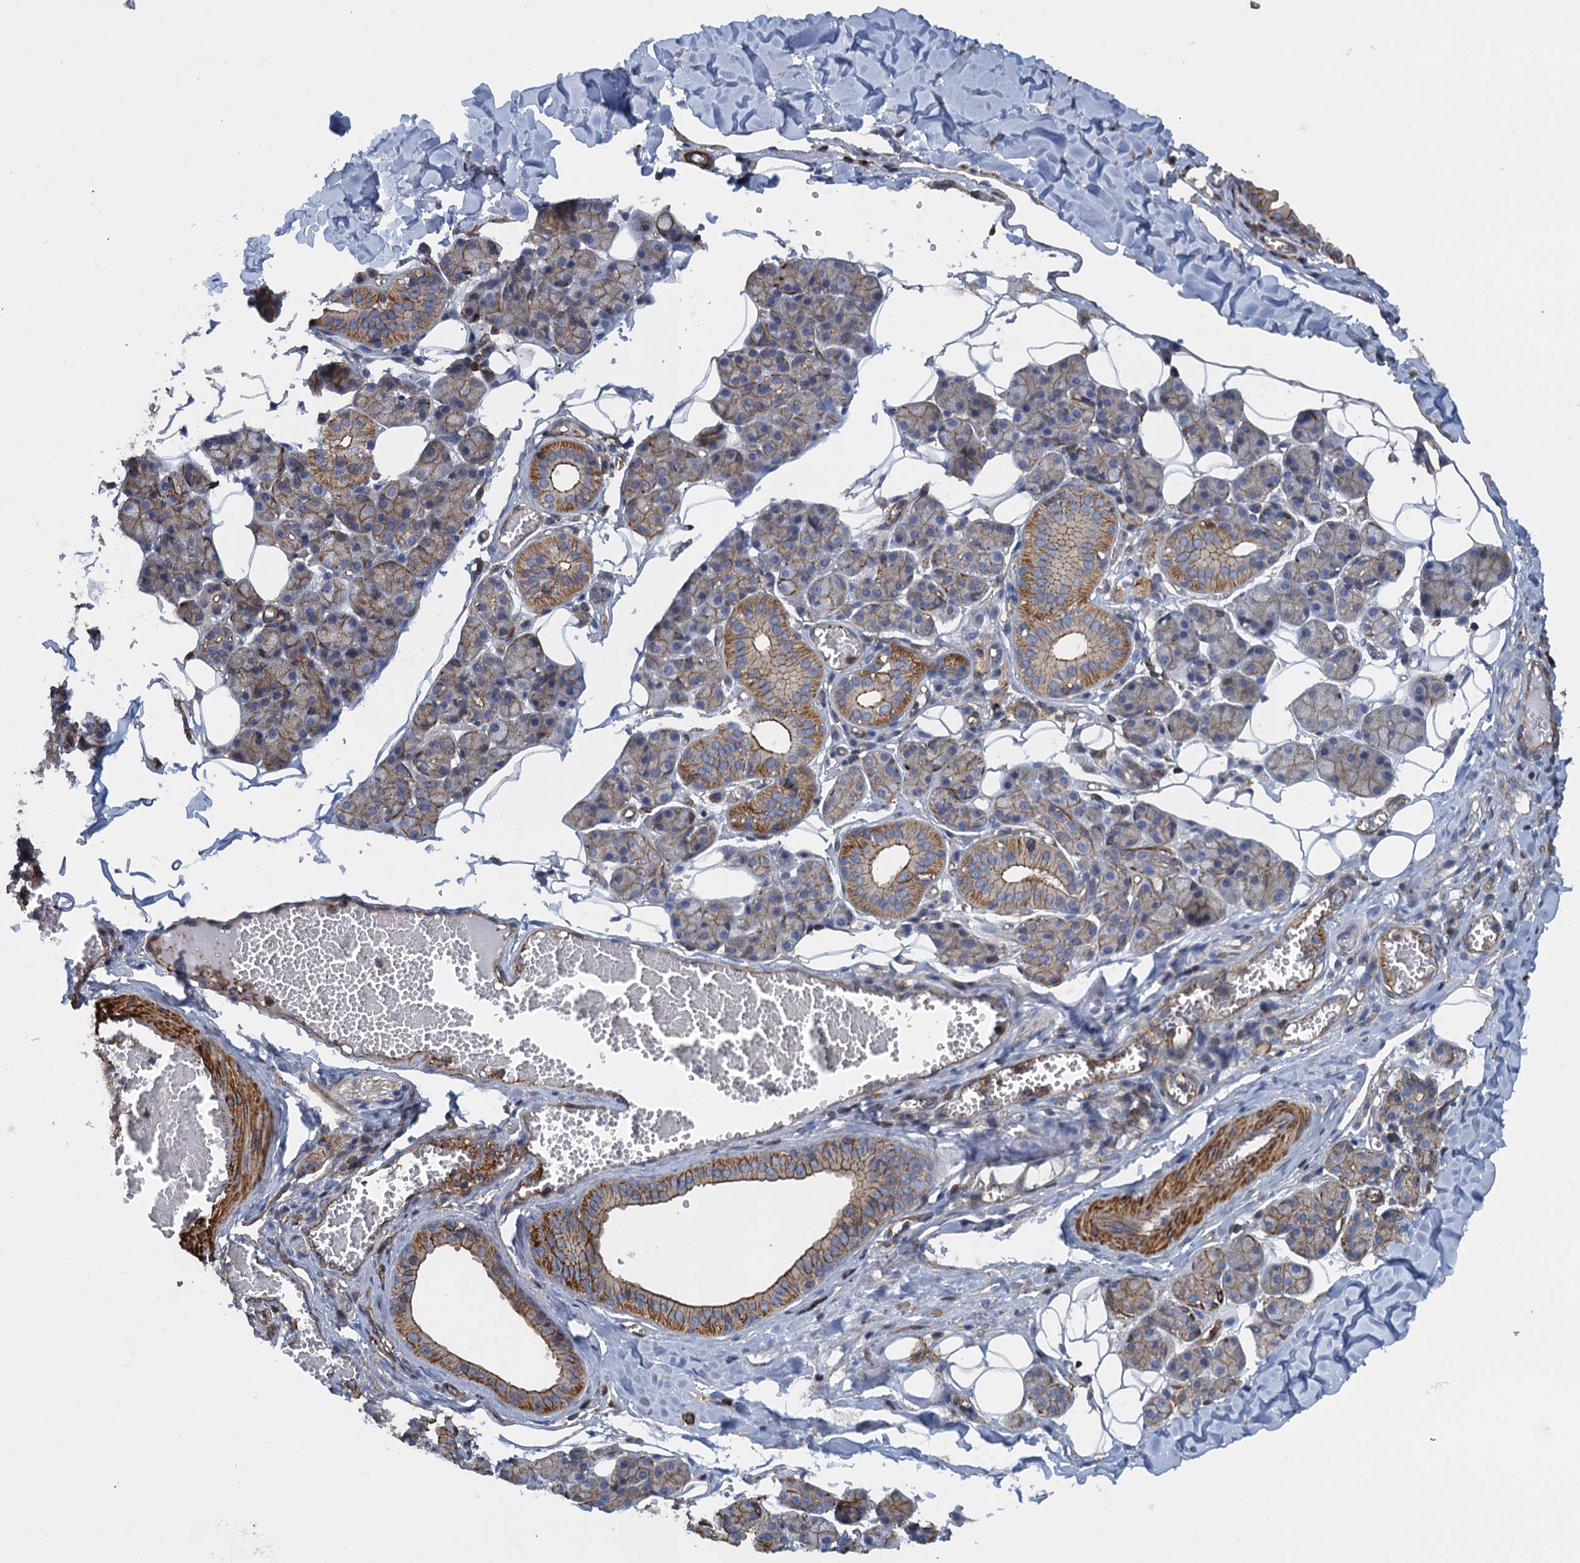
{"staining": {"intensity": "moderate", "quantity": "25%-75%", "location": "cytoplasmic/membranous"}, "tissue": "salivary gland", "cell_type": "Glandular cells", "image_type": "normal", "snomed": [{"axis": "morphology", "description": "Normal tissue, NOS"}, {"axis": "topography", "description": "Salivary gland"}], "caption": "Immunohistochemical staining of benign salivary gland reveals moderate cytoplasmic/membranous protein positivity in approximately 25%-75% of glandular cells.", "gene": "PROSER2", "patient": {"sex": "female", "age": 33}}